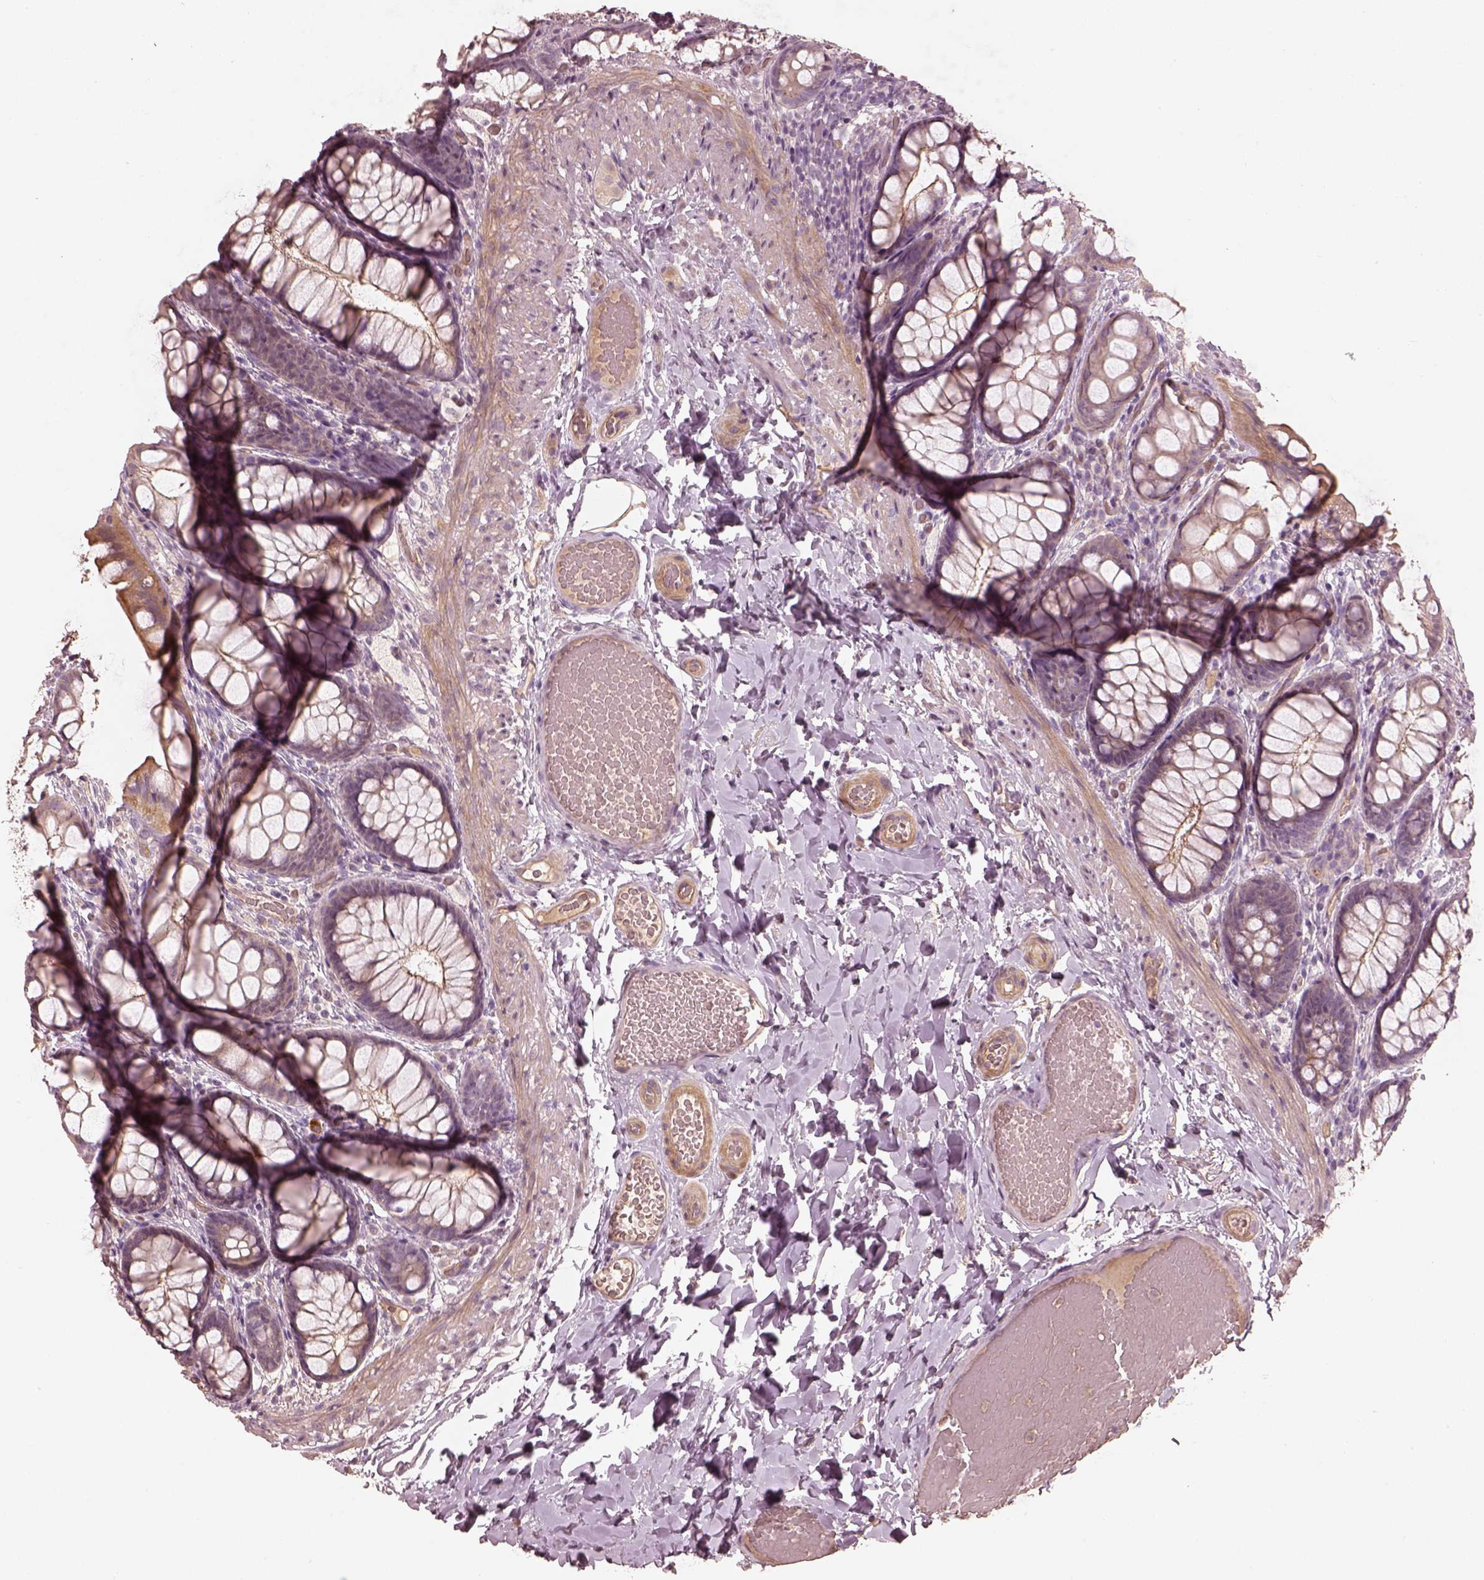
{"staining": {"intensity": "weak", "quantity": ">75%", "location": "cytoplasmic/membranous"}, "tissue": "colon", "cell_type": "Endothelial cells", "image_type": "normal", "snomed": [{"axis": "morphology", "description": "Normal tissue, NOS"}, {"axis": "topography", "description": "Colon"}], "caption": "Protein staining of unremarkable colon exhibits weak cytoplasmic/membranous positivity in about >75% of endothelial cells. Immunohistochemistry stains the protein of interest in brown and the nuclei are stained blue.", "gene": "OTOGL", "patient": {"sex": "male", "age": 47}}